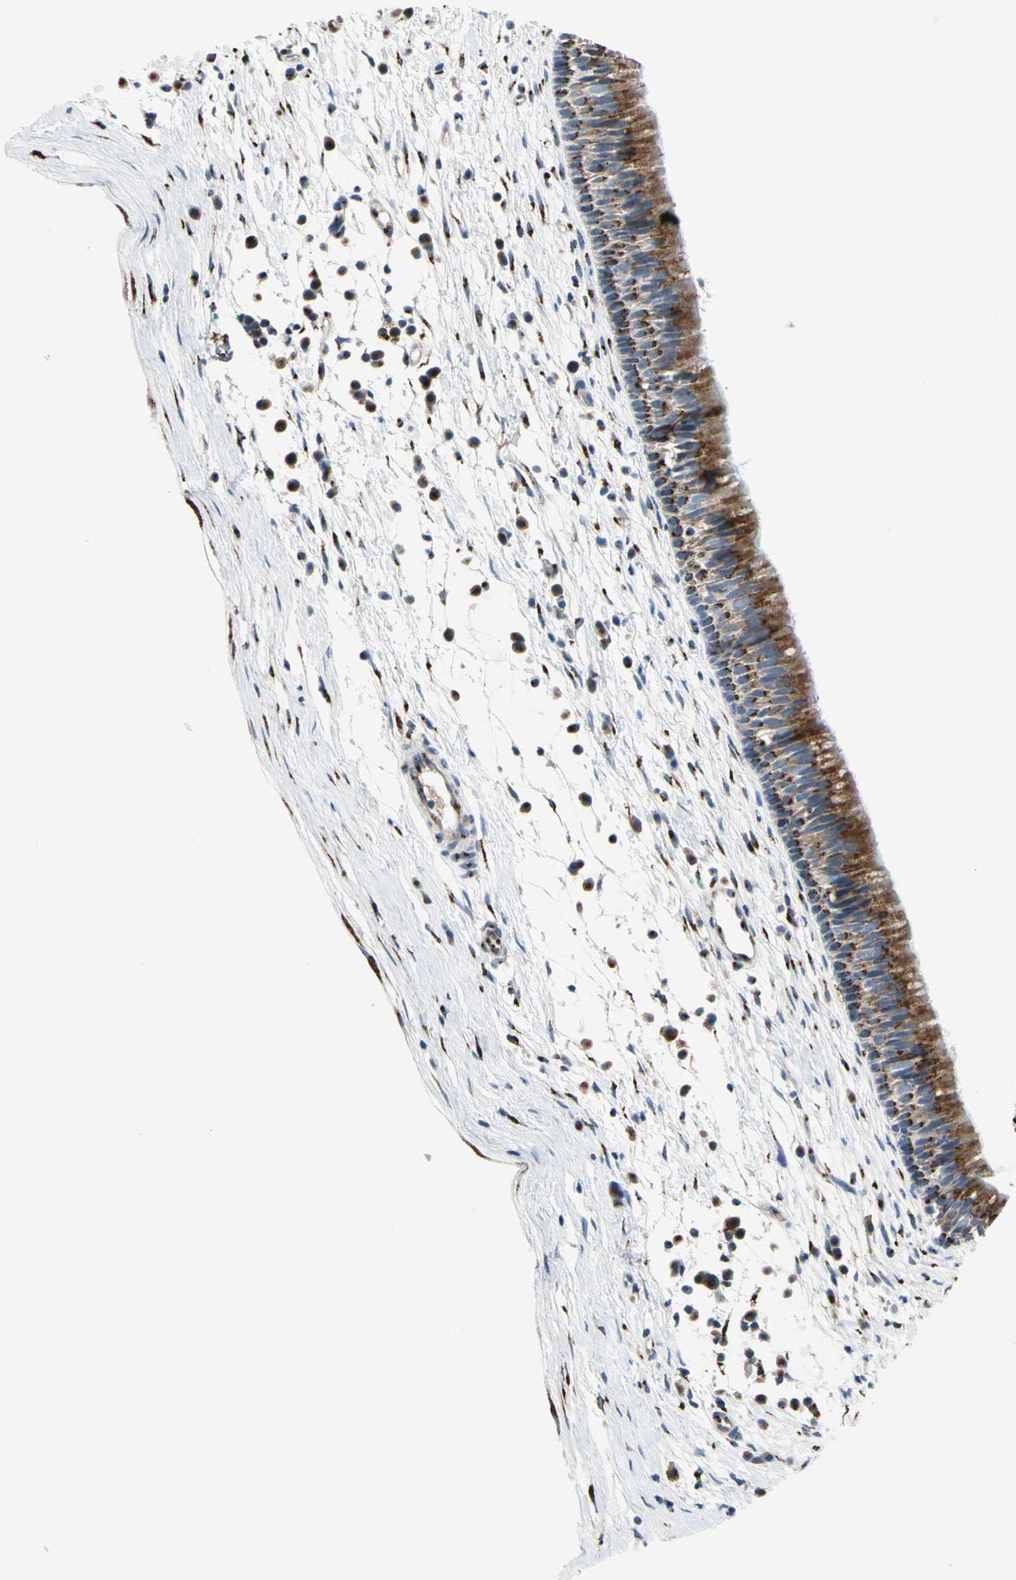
{"staining": {"intensity": "moderate", "quantity": ">75%", "location": "cytoplasmic/membranous"}, "tissue": "nasopharynx", "cell_type": "Respiratory epithelial cells", "image_type": "normal", "snomed": [{"axis": "morphology", "description": "Normal tissue, NOS"}, {"axis": "topography", "description": "Nasopharynx"}], "caption": "Respiratory epithelial cells demonstrate medium levels of moderate cytoplasmic/membranous expression in approximately >75% of cells in unremarkable nasopharynx.", "gene": "NUCB1", "patient": {"sex": "male", "age": 13}}